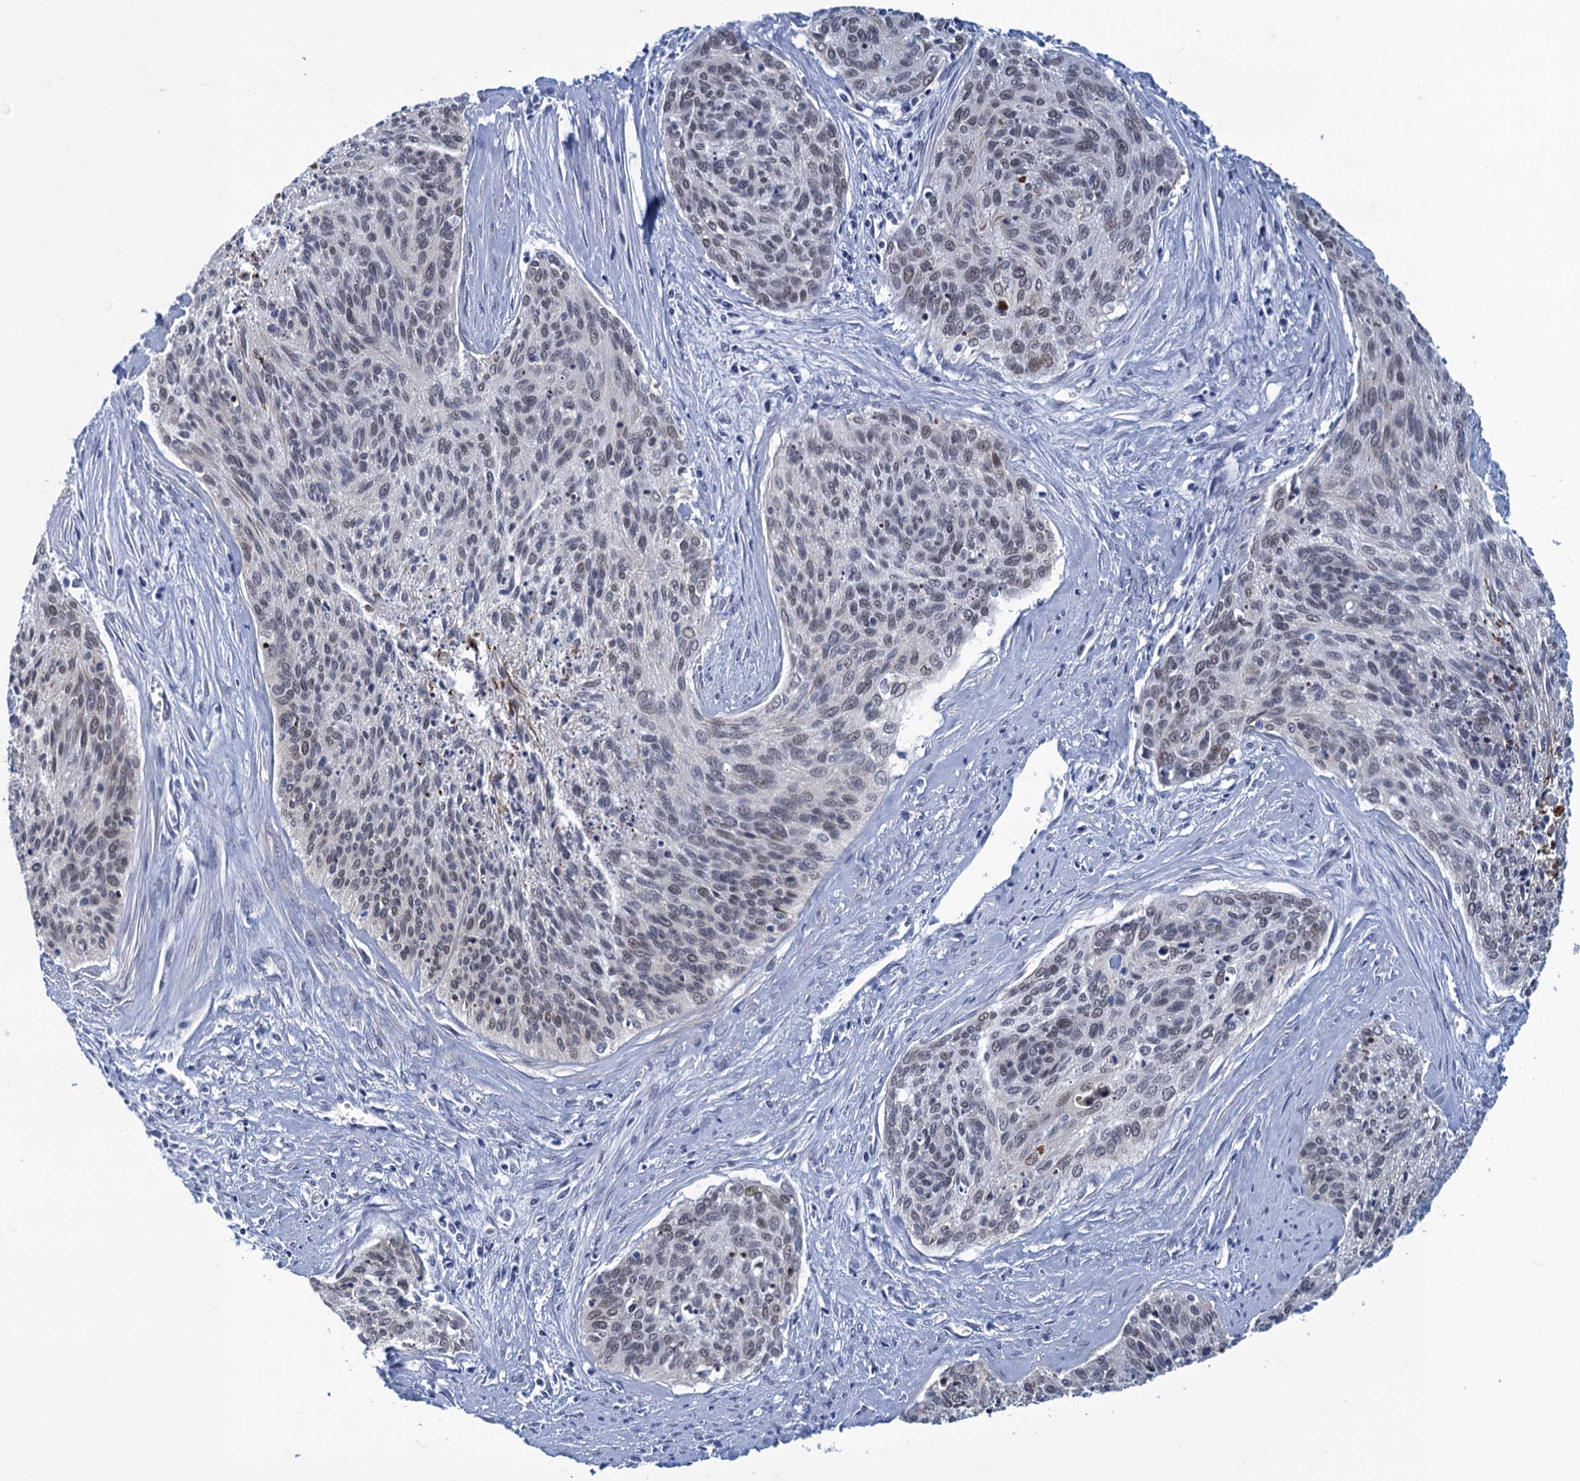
{"staining": {"intensity": "weak", "quantity": "<25%", "location": "nuclear"}, "tissue": "cervical cancer", "cell_type": "Tumor cells", "image_type": "cancer", "snomed": [{"axis": "morphology", "description": "Squamous cell carcinoma, NOS"}, {"axis": "topography", "description": "Cervix"}], "caption": "Cervical squamous cell carcinoma was stained to show a protein in brown. There is no significant positivity in tumor cells.", "gene": "GINS3", "patient": {"sex": "female", "age": 55}}